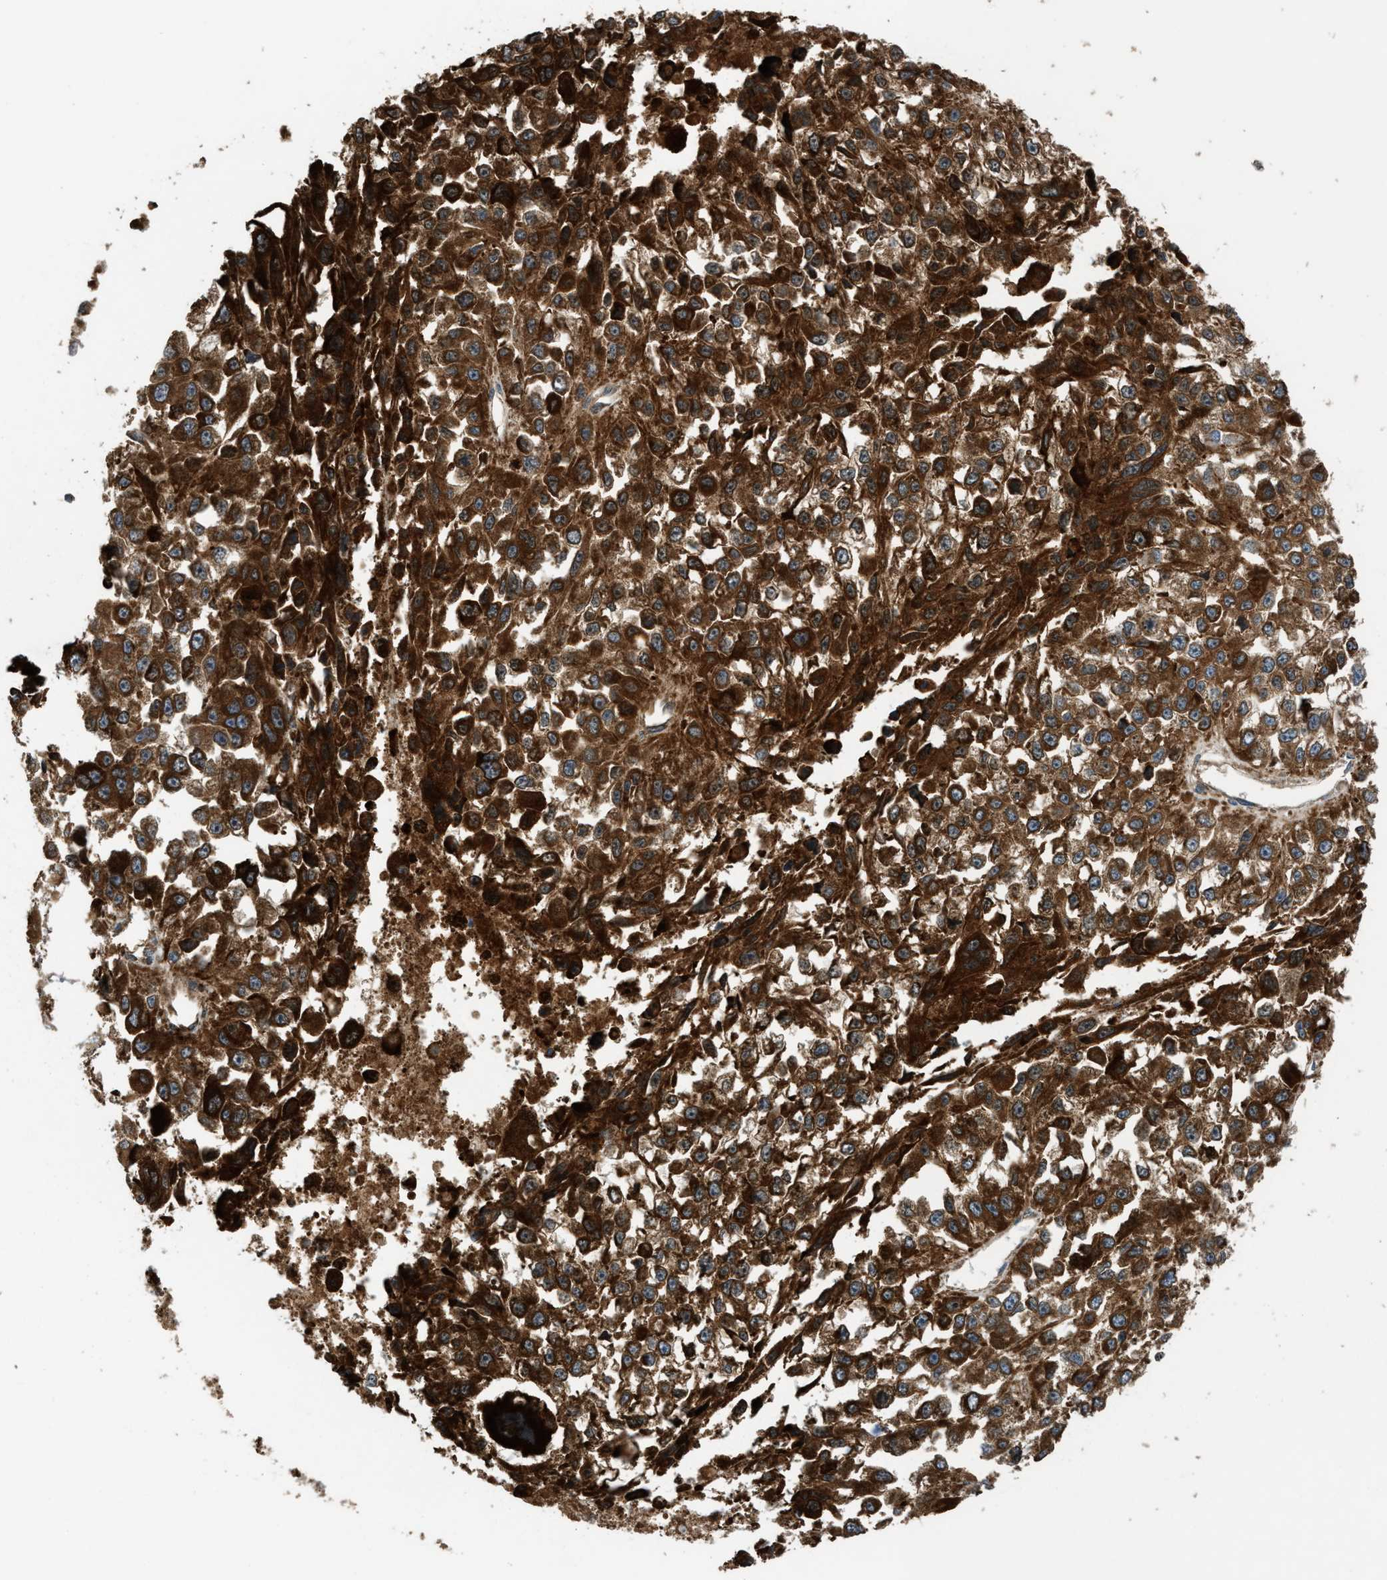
{"staining": {"intensity": "strong", "quantity": ">75%", "location": "cytoplasmic/membranous"}, "tissue": "melanoma", "cell_type": "Tumor cells", "image_type": "cancer", "snomed": [{"axis": "morphology", "description": "Malignant melanoma, Metastatic site"}, {"axis": "topography", "description": "Lymph node"}], "caption": "Strong cytoplasmic/membranous protein expression is present in approximately >75% of tumor cells in melanoma.", "gene": "EGLN1", "patient": {"sex": "male", "age": 59}}